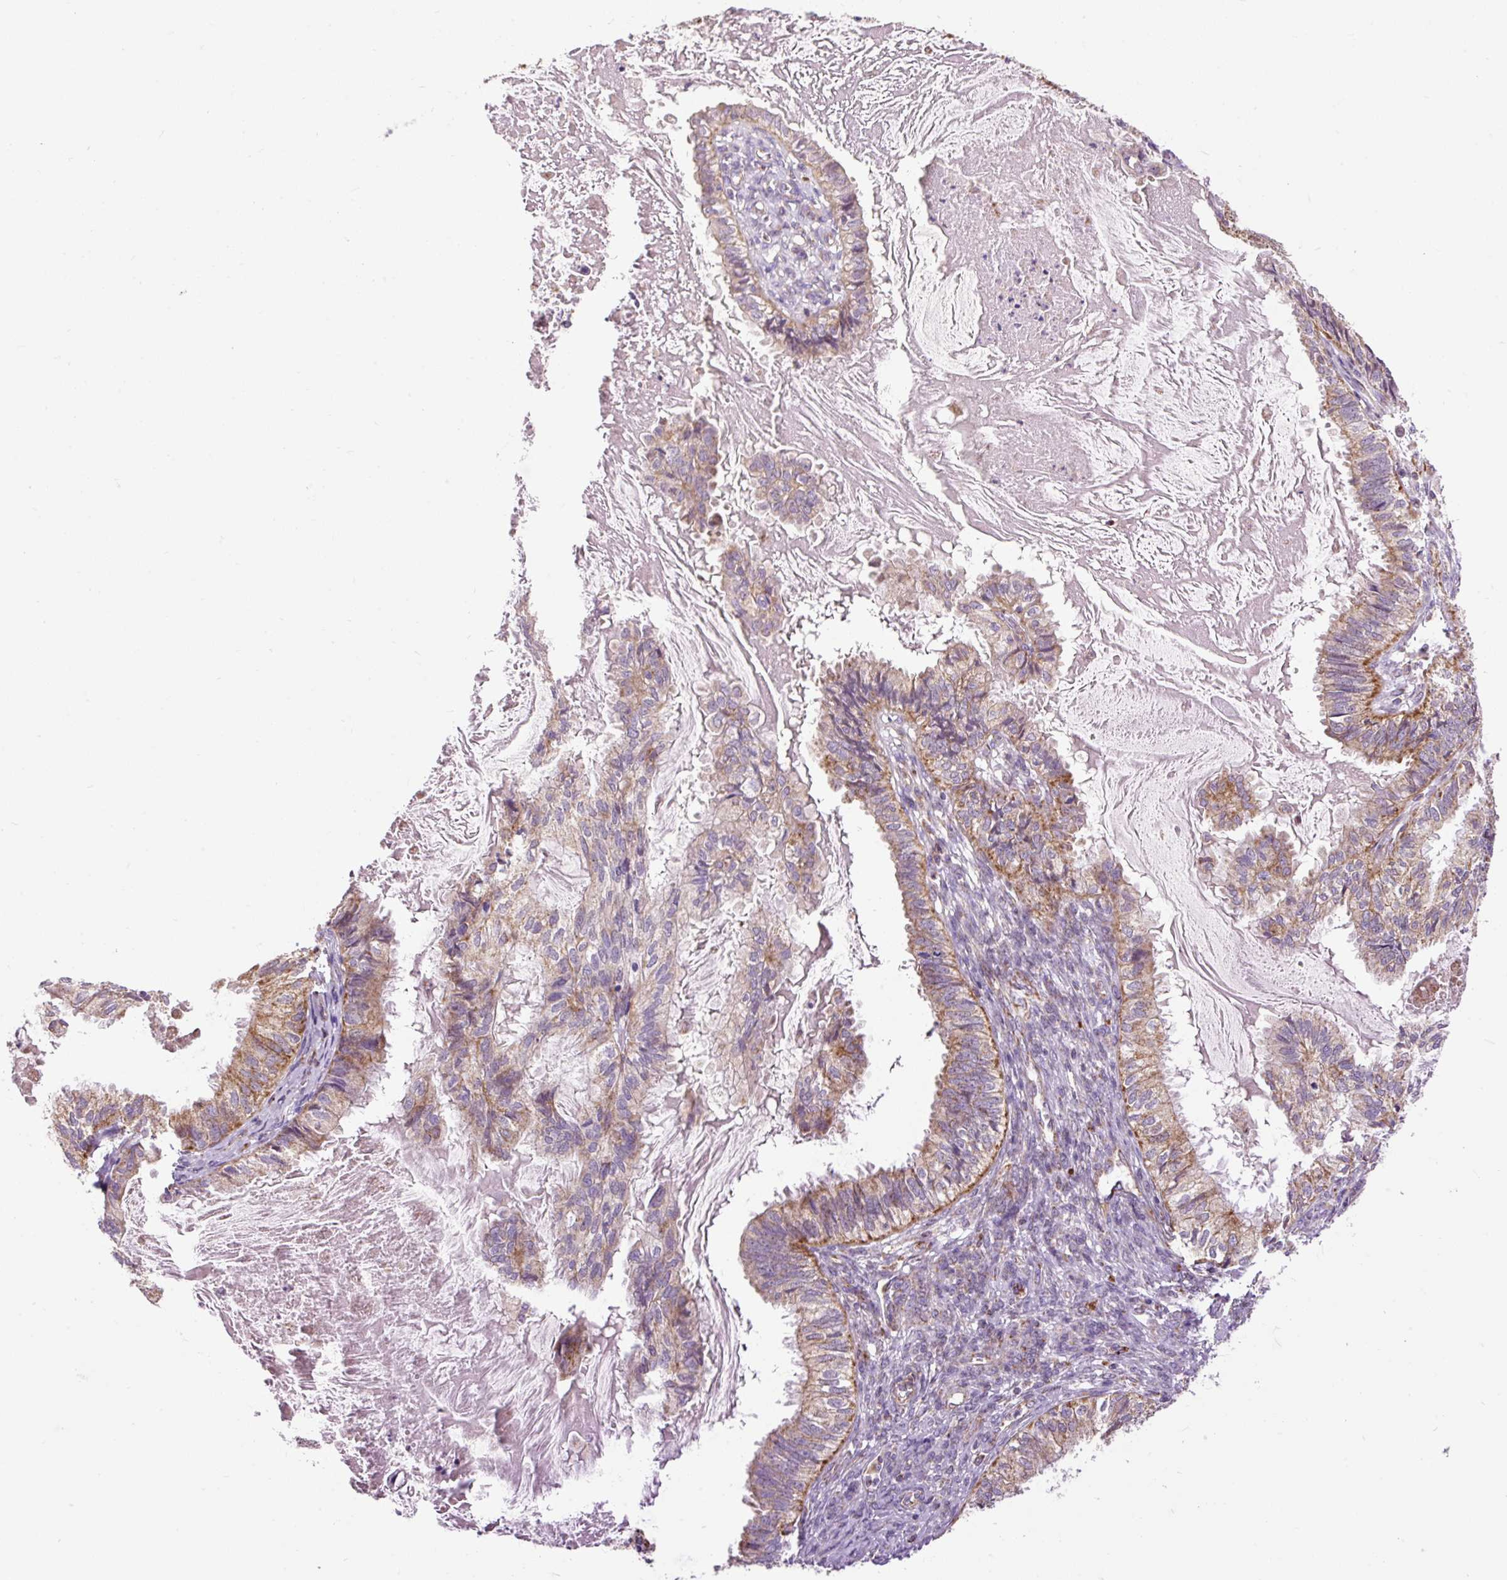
{"staining": {"intensity": "moderate", "quantity": ">75%", "location": "cytoplasmic/membranous"}, "tissue": "cervical cancer", "cell_type": "Tumor cells", "image_type": "cancer", "snomed": [{"axis": "morphology", "description": "Normal tissue, NOS"}, {"axis": "morphology", "description": "Adenocarcinoma, NOS"}, {"axis": "topography", "description": "Cervix"}, {"axis": "topography", "description": "Endometrium"}], "caption": "Cervical cancer (adenocarcinoma) tissue exhibits moderate cytoplasmic/membranous expression in approximately >75% of tumor cells", "gene": "TOMM40", "patient": {"sex": "female", "age": 86}}